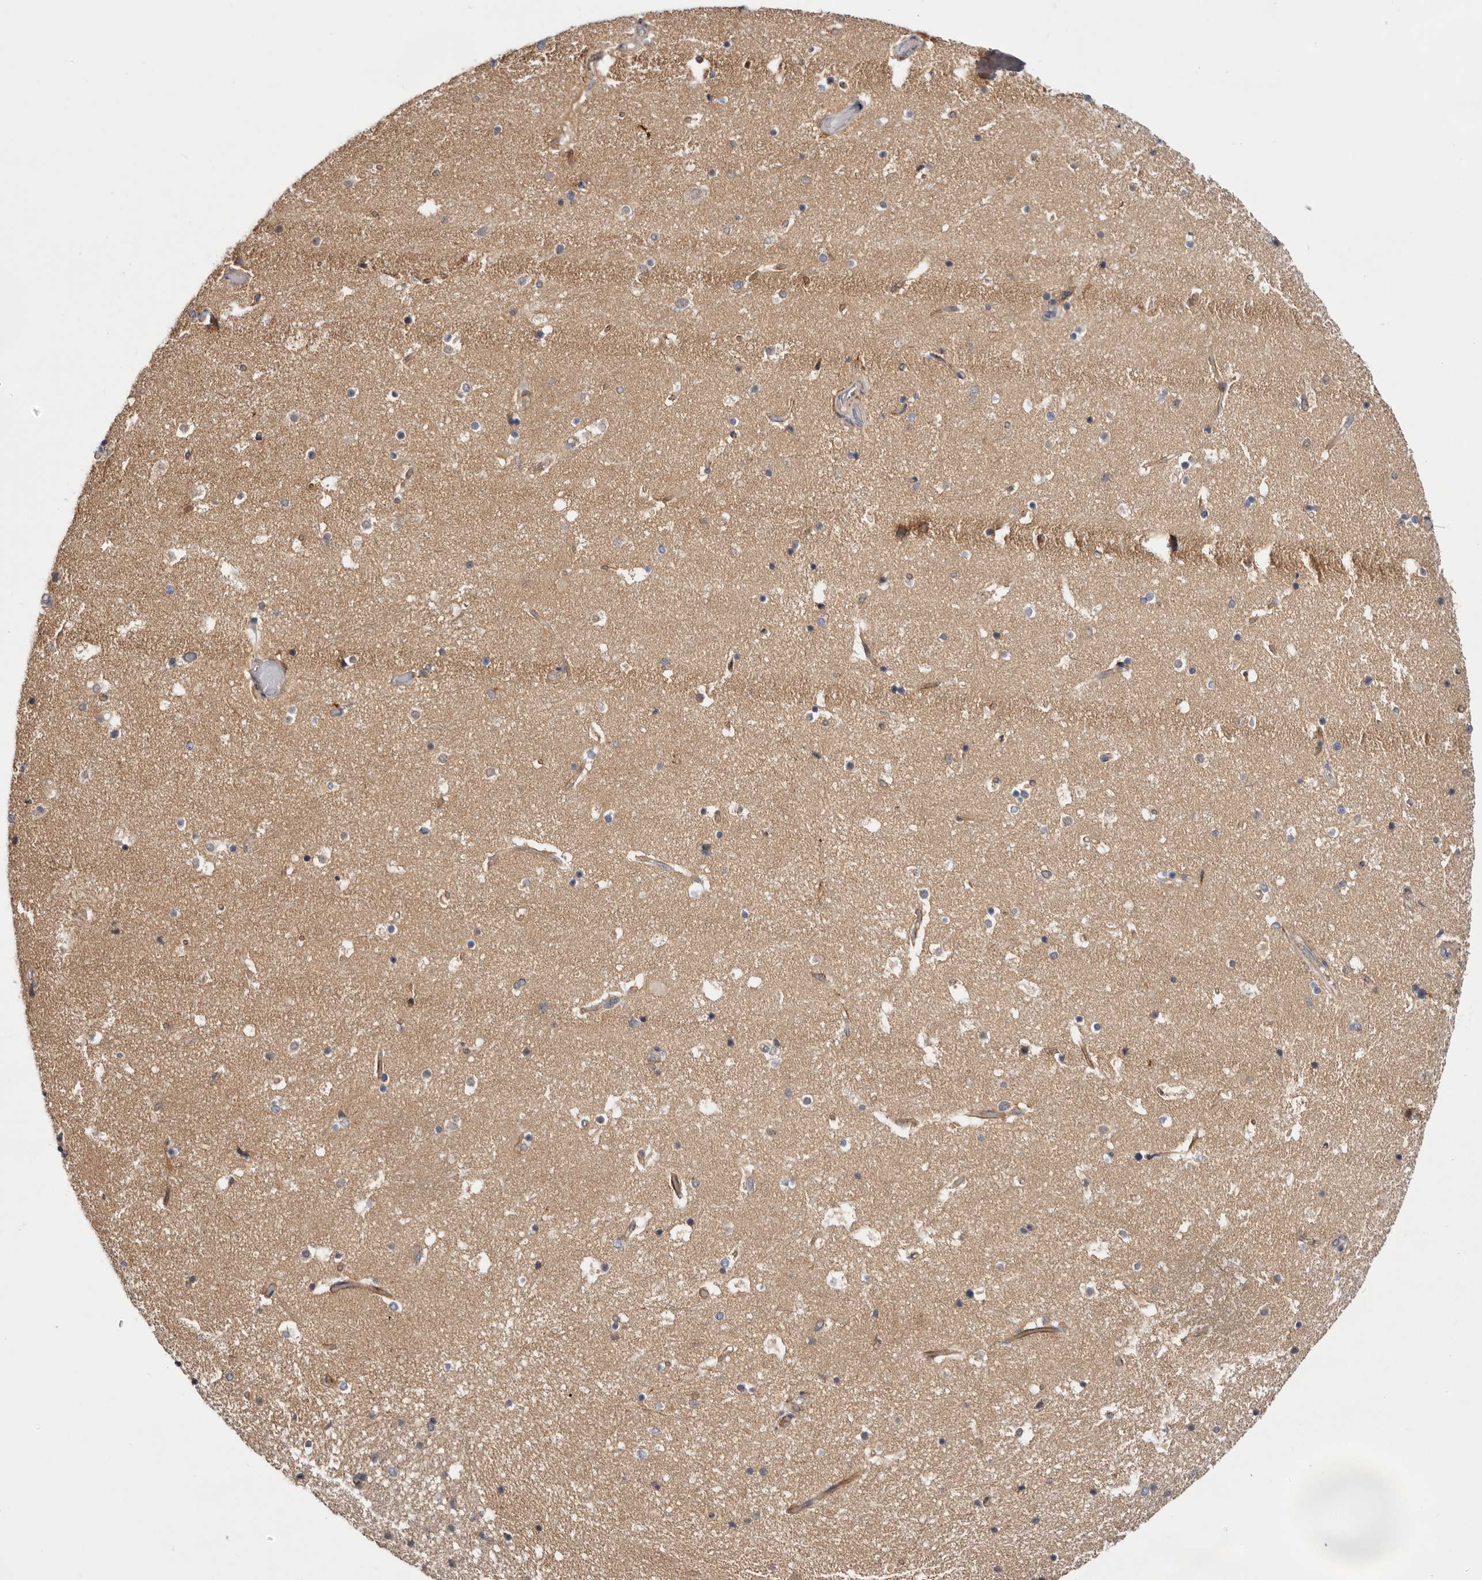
{"staining": {"intensity": "negative", "quantity": "none", "location": "none"}, "tissue": "hippocampus", "cell_type": "Glial cells", "image_type": "normal", "snomed": [{"axis": "morphology", "description": "Normal tissue, NOS"}, {"axis": "topography", "description": "Hippocampus"}], "caption": "Immunohistochemistry photomicrograph of unremarkable hippocampus stained for a protein (brown), which reveals no staining in glial cells. (DAB (3,3'-diaminobenzidine) immunohistochemistry (IHC), high magnification).", "gene": "PANK4", "patient": {"sex": "female", "age": 52}}